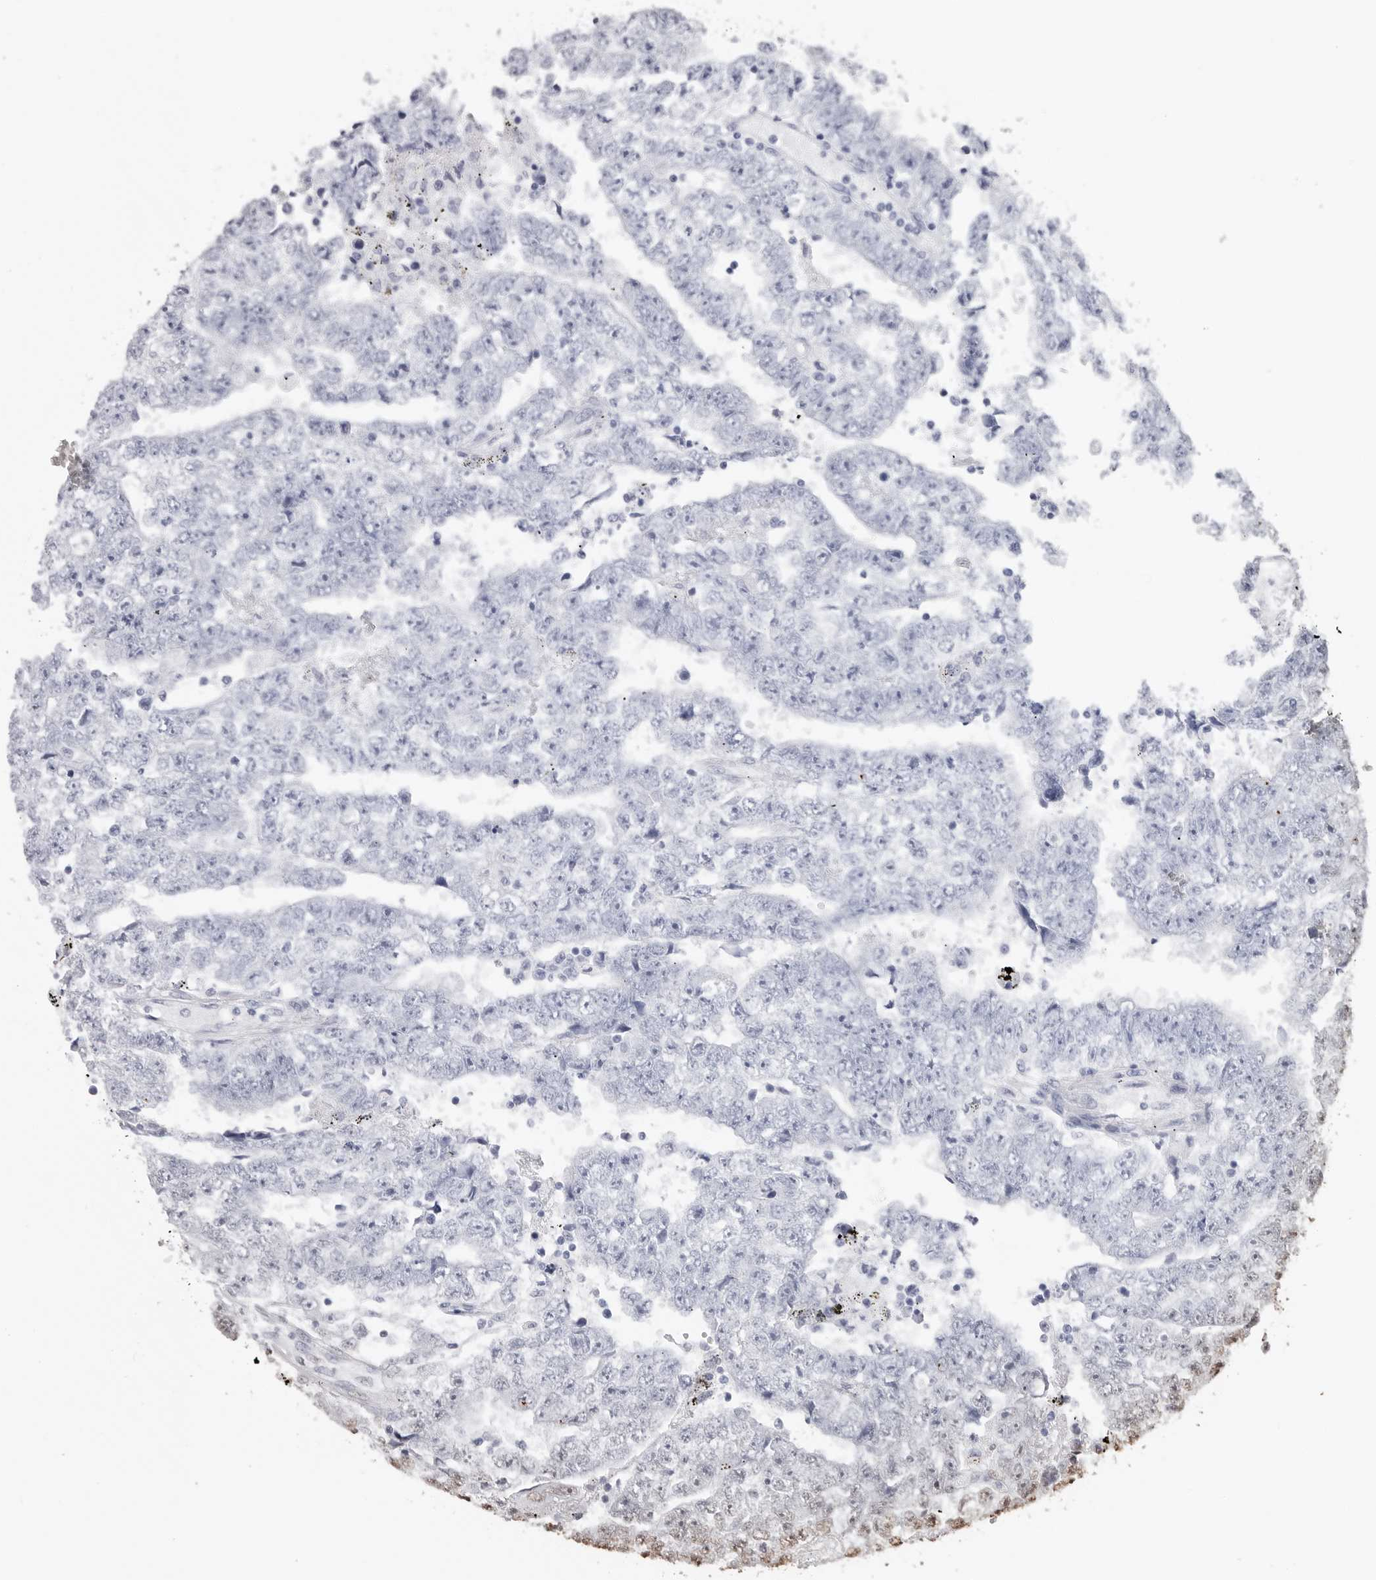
{"staining": {"intensity": "weak", "quantity": "<25%", "location": "nuclear"}, "tissue": "testis cancer", "cell_type": "Tumor cells", "image_type": "cancer", "snomed": [{"axis": "morphology", "description": "Carcinoma, Embryonal, NOS"}, {"axis": "topography", "description": "Testis"}], "caption": "The photomicrograph exhibits no staining of tumor cells in testis embryonal carcinoma.", "gene": "OLIG3", "patient": {"sex": "male", "age": 25}}